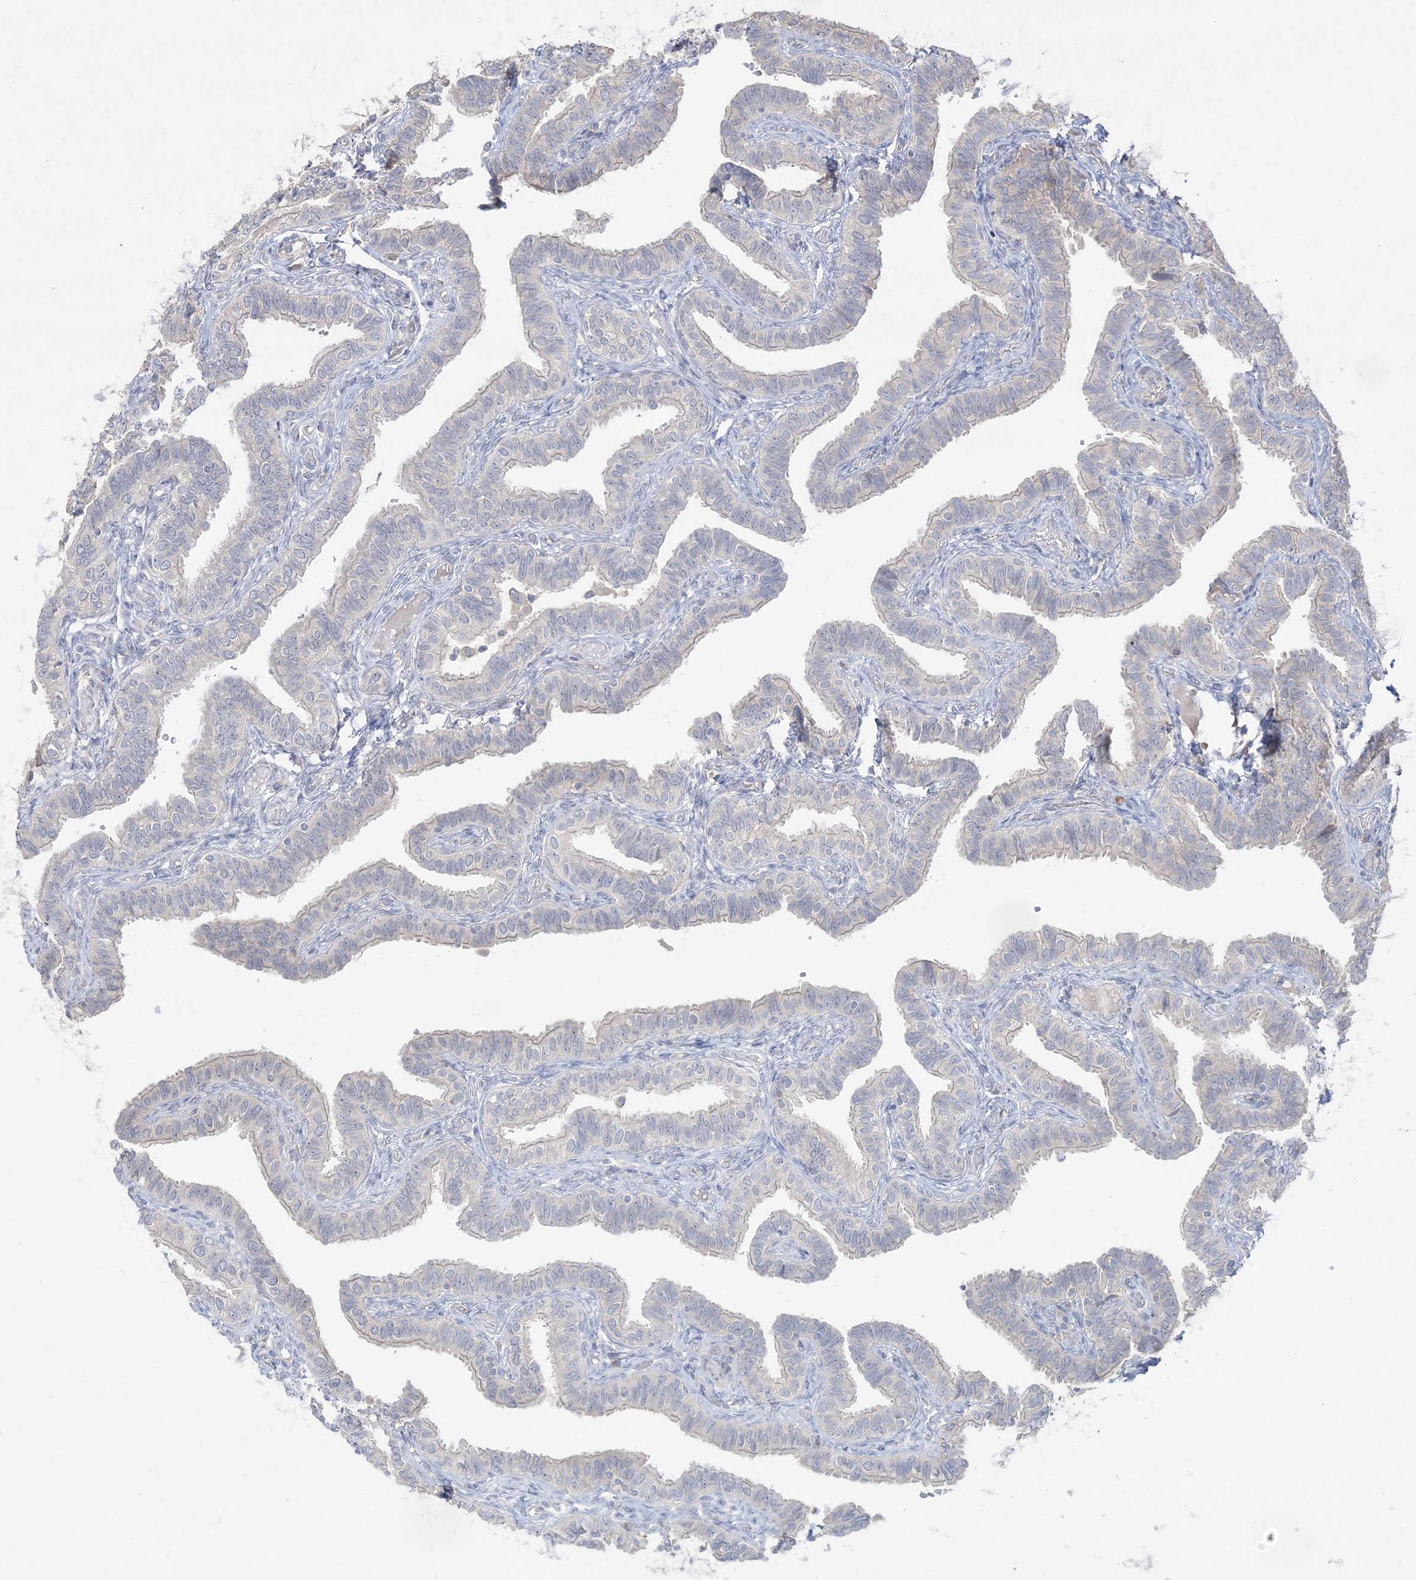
{"staining": {"intensity": "negative", "quantity": "none", "location": "none"}, "tissue": "fallopian tube", "cell_type": "Glandular cells", "image_type": "normal", "snomed": [{"axis": "morphology", "description": "Normal tissue, NOS"}, {"axis": "topography", "description": "Fallopian tube"}], "caption": "Immunohistochemistry of benign fallopian tube exhibits no expression in glandular cells.", "gene": "SH3BP4", "patient": {"sex": "female", "age": 39}}